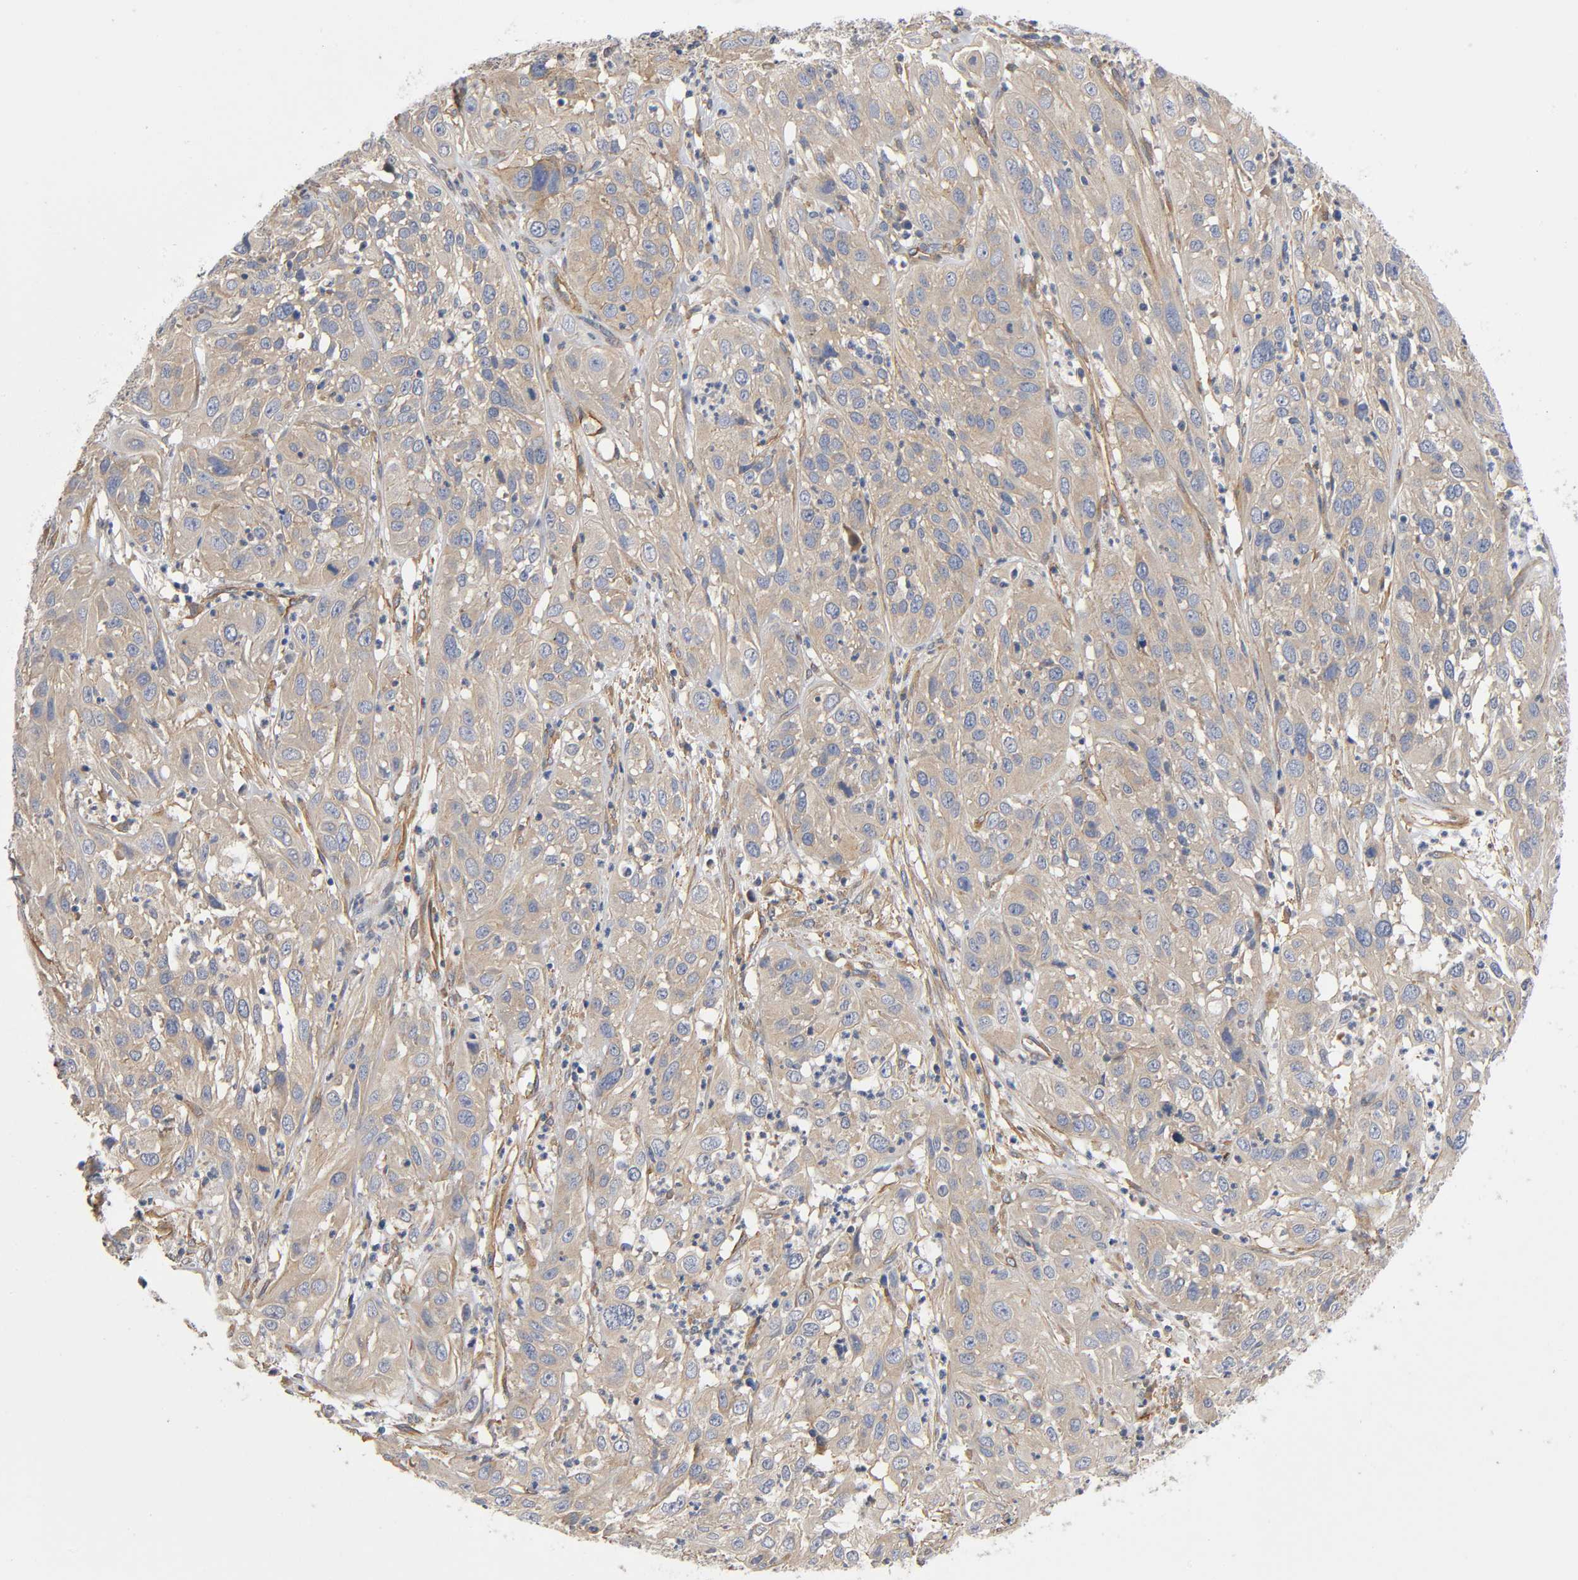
{"staining": {"intensity": "weak", "quantity": ">75%", "location": "cytoplasmic/membranous"}, "tissue": "cervical cancer", "cell_type": "Tumor cells", "image_type": "cancer", "snomed": [{"axis": "morphology", "description": "Squamous cell carcinoma, NOS"}, {"axis": "topography", "description": "Cervix"}], "caption": "IHC of cervical squamous cell carcinoma shows low levels of weak cytoplasmic/membranous staining in approximately >75% of tumor cells.", "gene": "MARS1", "patient": {"sex": "female", "age": 32}}